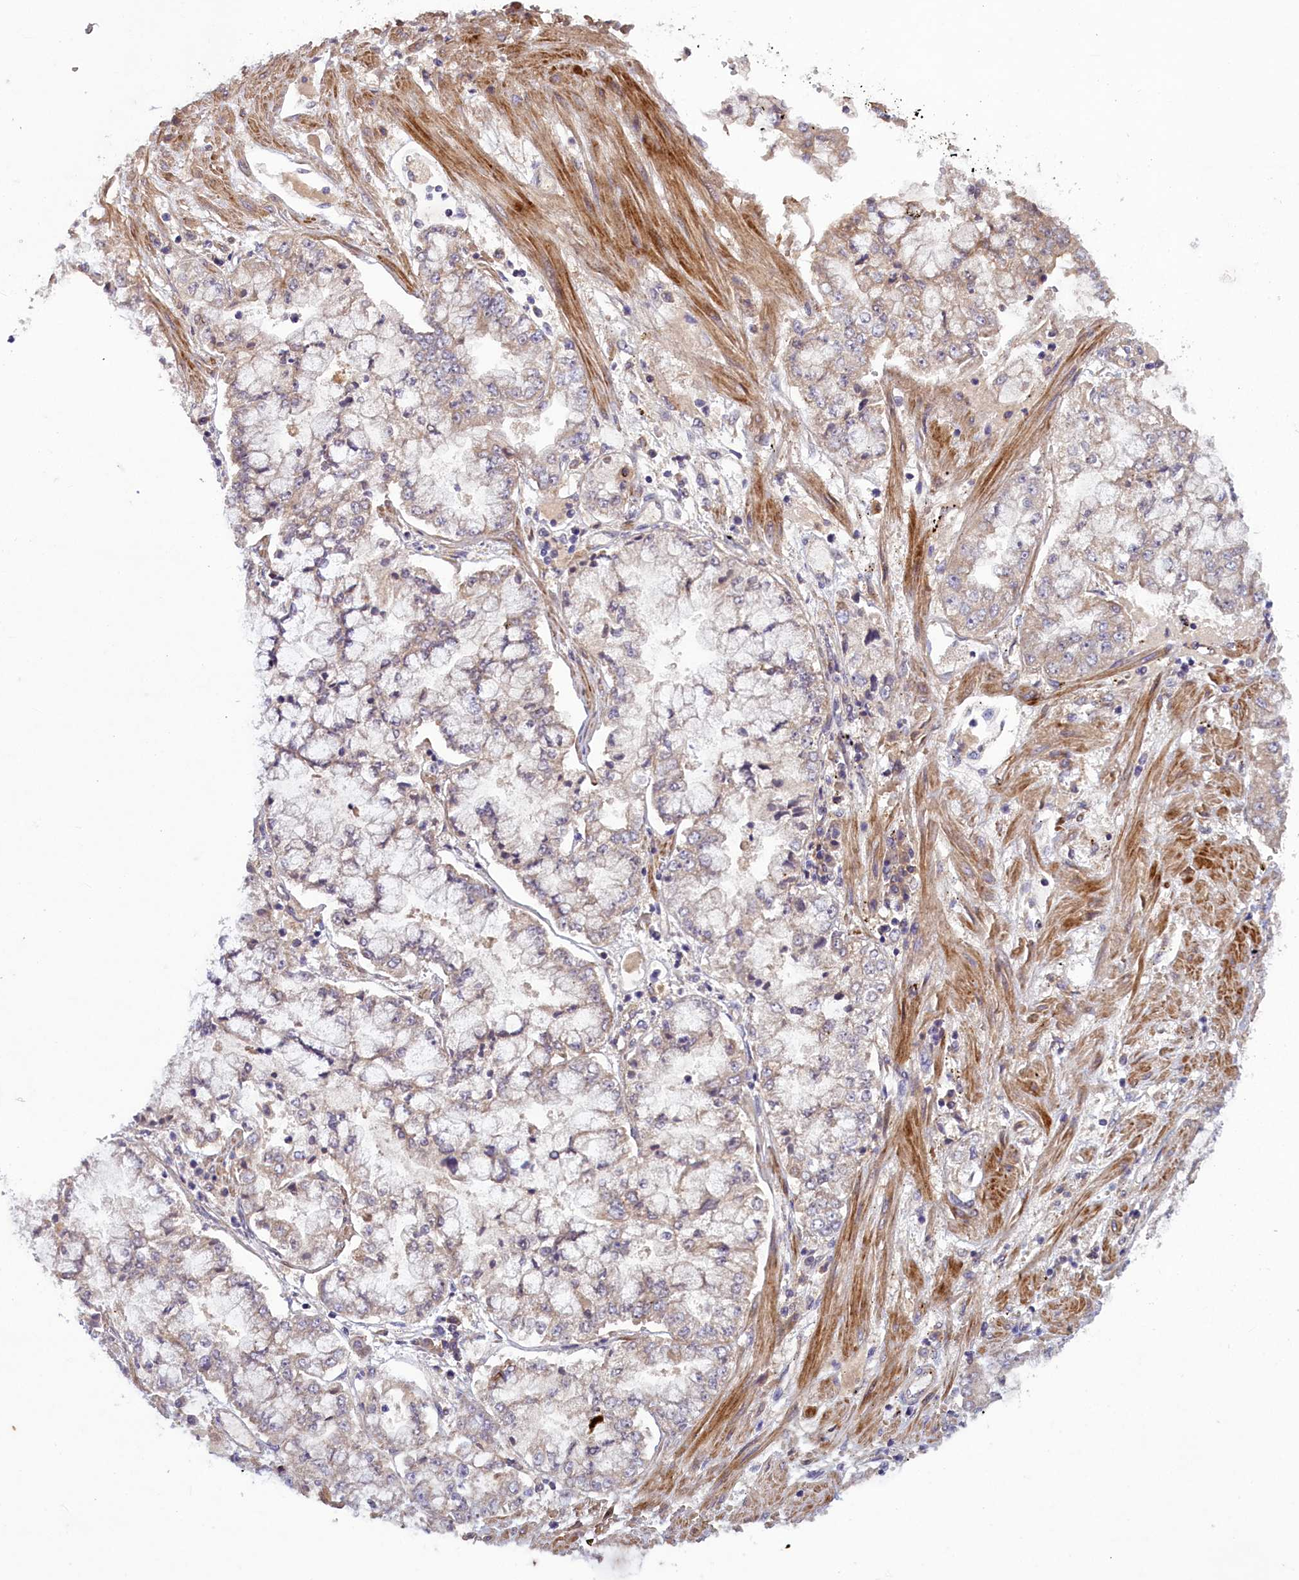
{"staining": {"intensity": "weak", "quantity": "25%-75%", "location": "cytoplasmic/membranous"}, "tissue": "stomach cancer", "cell_type": "Tumor cells", "image_type": "cancer", "snomed": [{"axis": "morphology", "description": "Adenocarcinoma, NOS"}, {"axis": "topography", "description": "Stomach"}], "caption": "Stomach cancer was stained to show a protein in brown. There is low levels of weak cytoplasmic/membranous expression in about 25%-75% of tumor cells. The protein of interest is stained brown, and the nuclei are stained in blue (DAB IHC with brightfield microscopy, high magnification).", "gene": "NUBP1", "patient": {"sex": "male", "age": 76}}